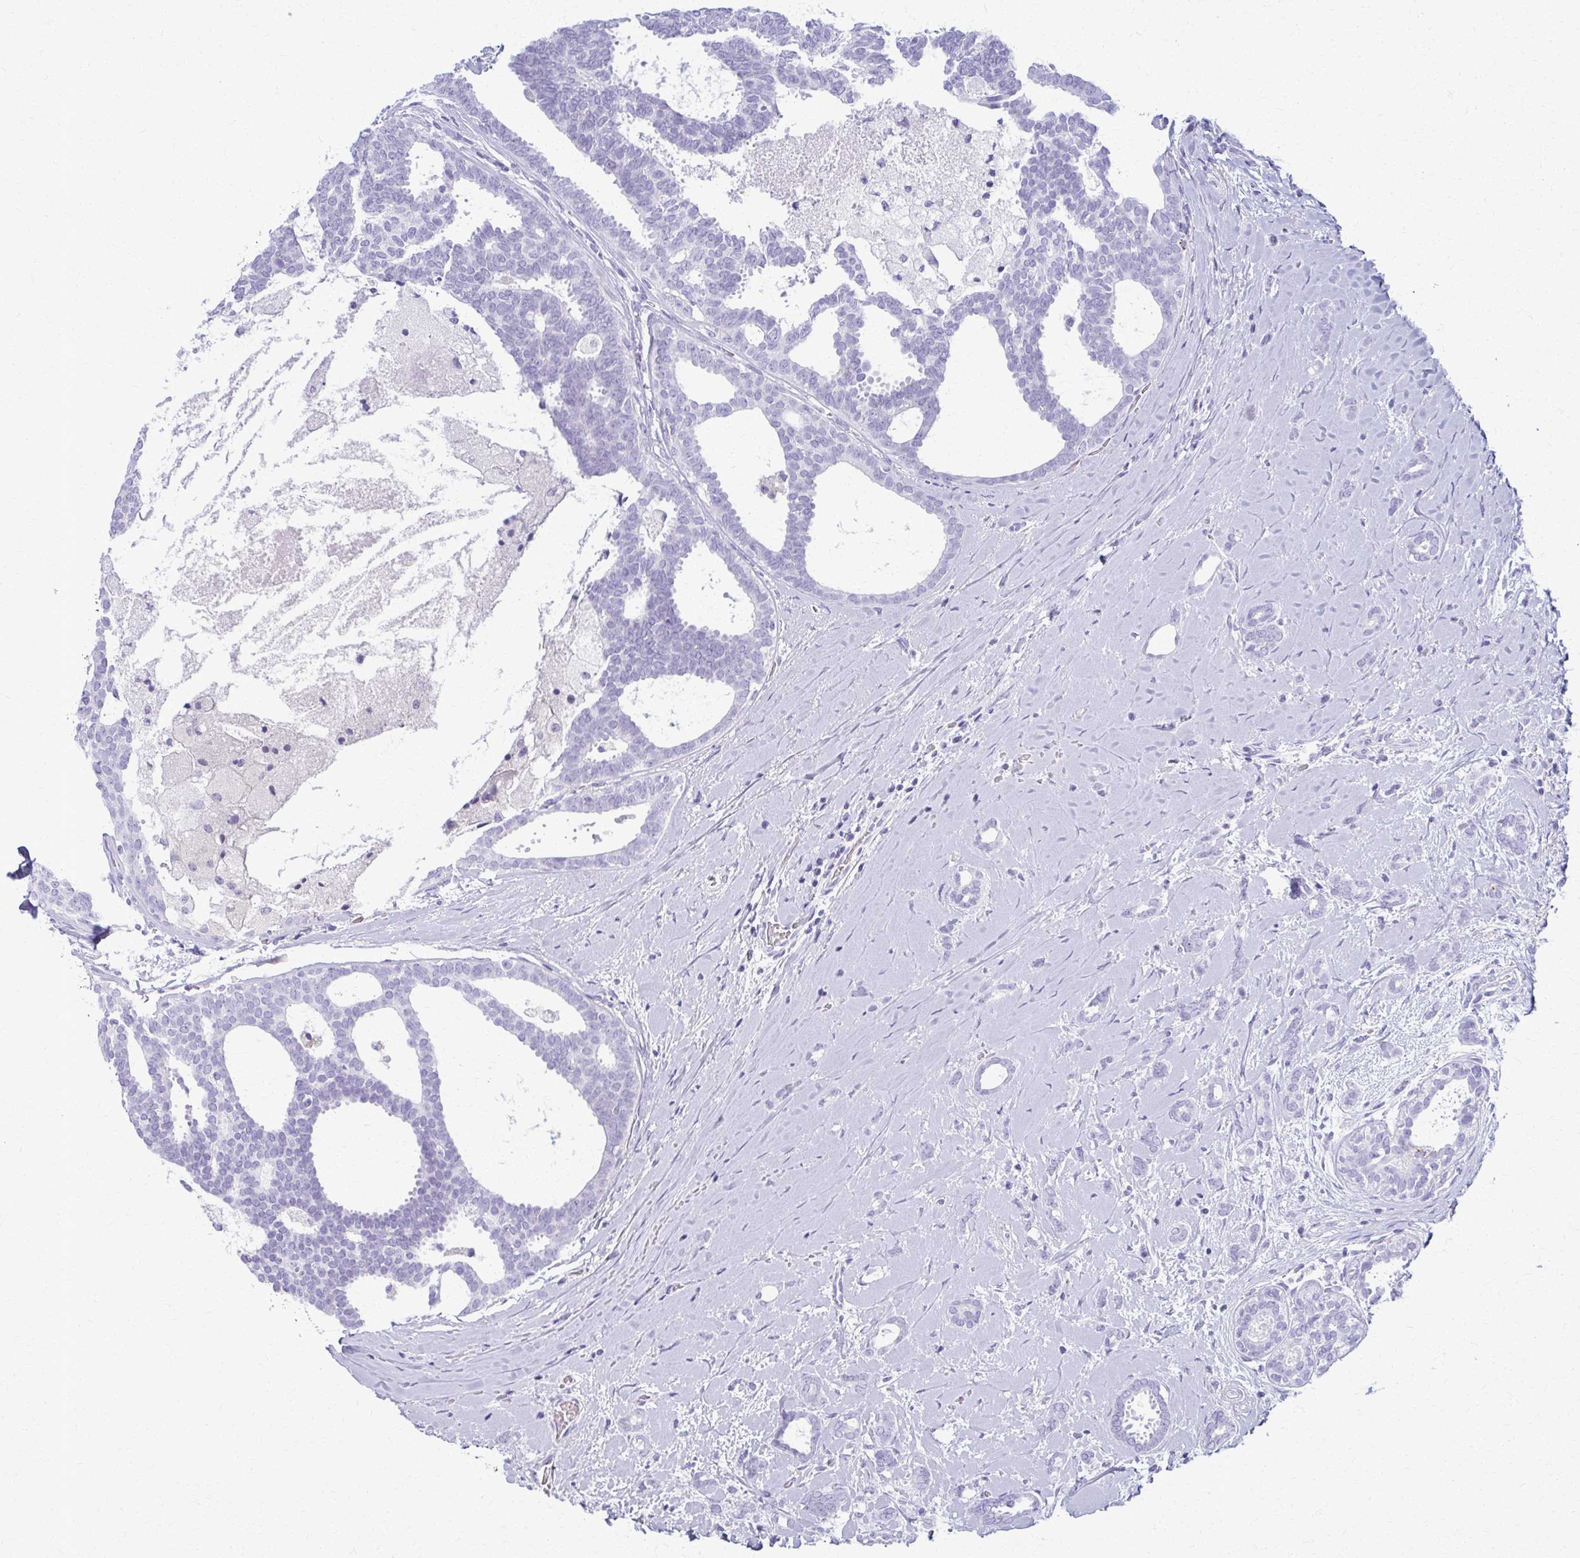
{"staining": {"intensity": "negative", "quantity": "none", "location": "none"}, "tissue": "breast cancer", "cell_type": "Tumor cells", "image_type": "cancer", "snomed": [{"axis": "morphology", "description": "Intraductal carcinoma, in situ"}, {"axis": "morphology", "description": "Duct carcinoma"}, {"axis": "morphology", "description": "Lobular carcinoma, in situ"}, {"axis": "topography", "description": "Breast"}], "caption": "This is an immunohistochemistry image of human breast cancer. There is no staining in tumor cells.", "gene": "ACSM2B", "patient": {"sex": "female", "age": 44}}